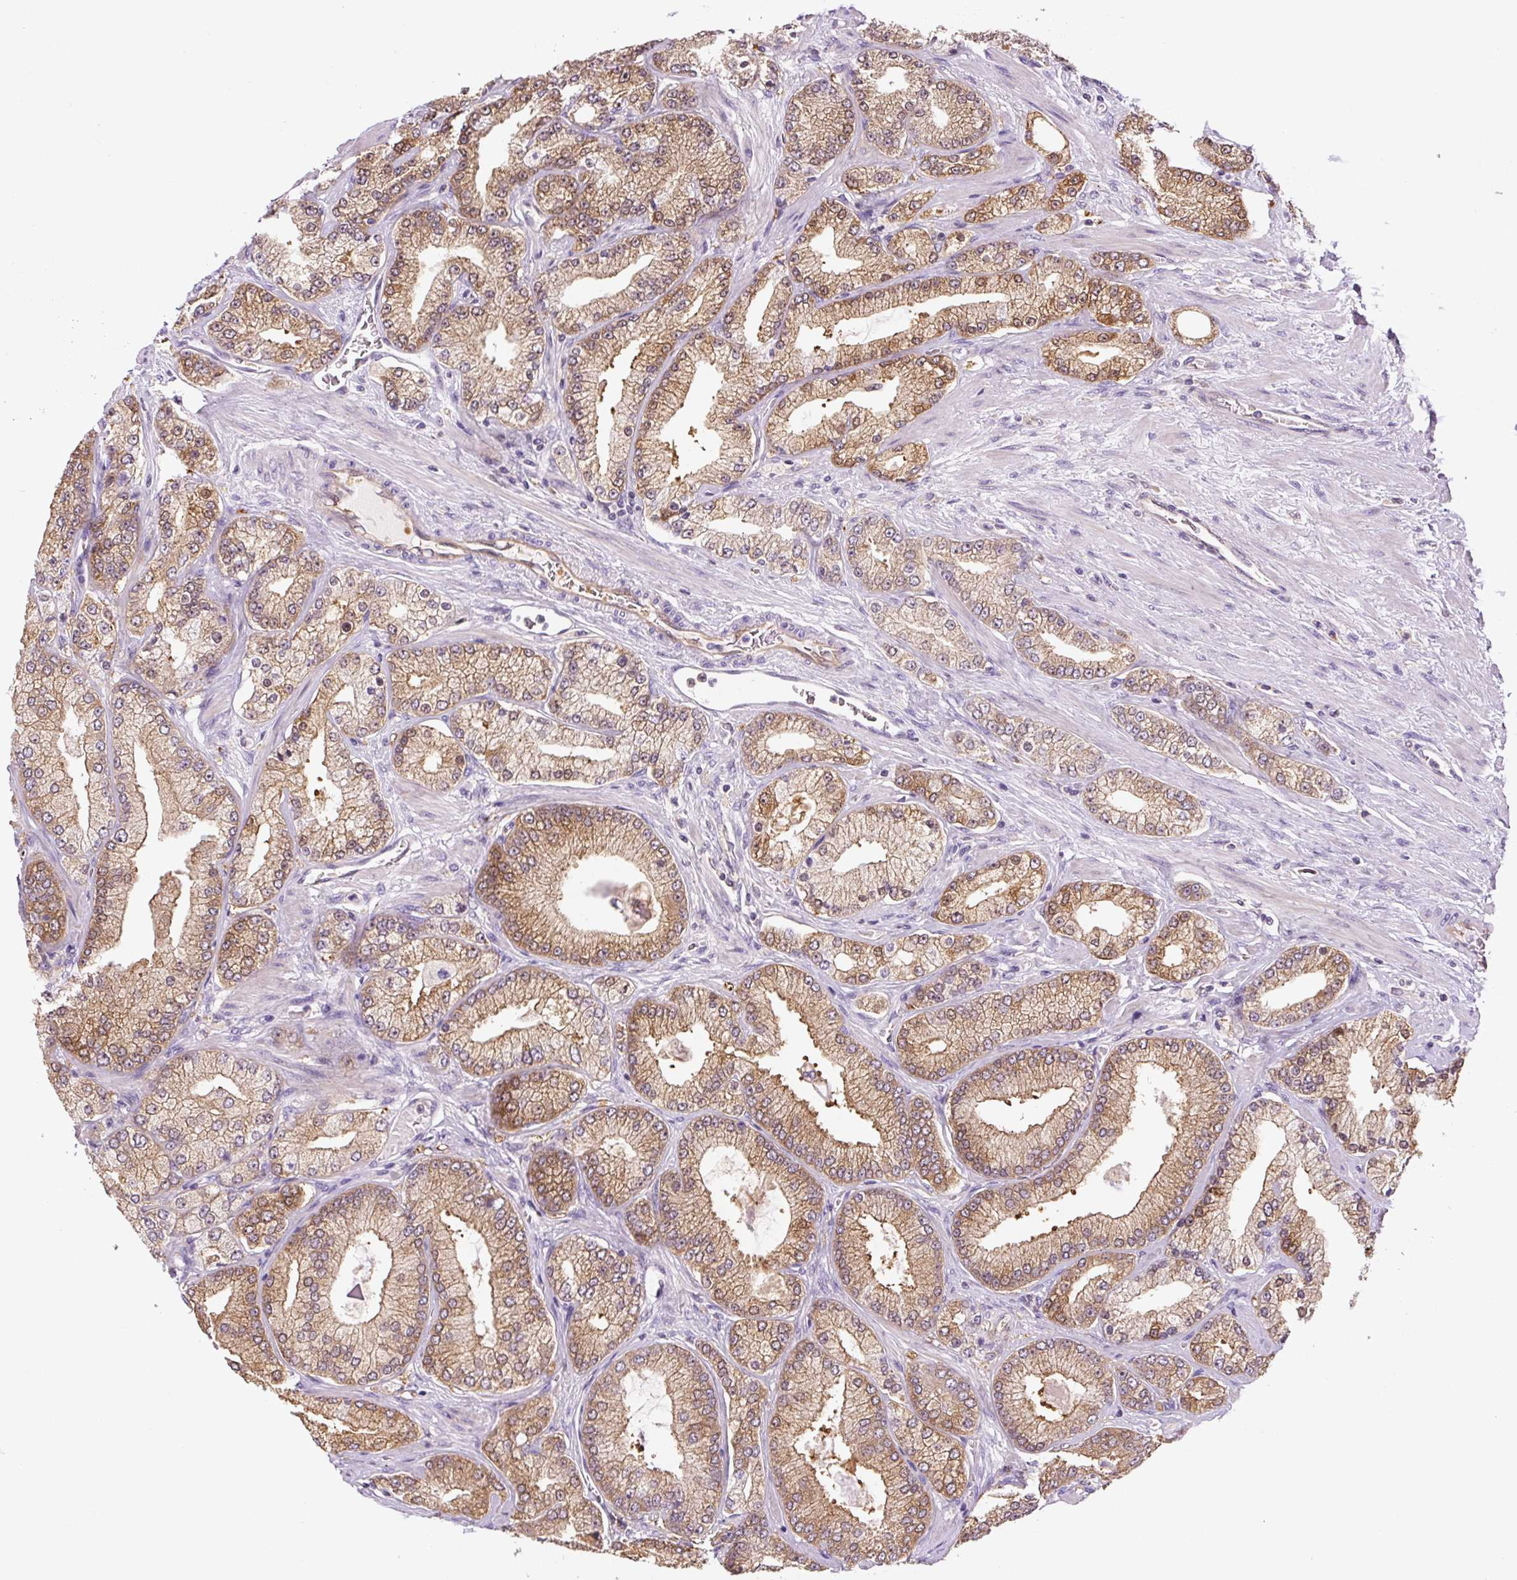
{"staining": {"intensity": "moderate", "quantity": ">75%", "location": "cytoplasmic/membranous"}, "tissue": "prostate cancer", "cell_type": "Tumor cells", "image_type": "cancer", "snomed": [{"axis": "morphology", "description": "Adenocarcinoma, High grade"}, {"axis": "topography", "description": "Prostate"}], "caption": "High-magnification brightfield microscopy of high-grade adenocarcinoma (prostate) stained with DAB (3,3'-diaminobenzidine) (brown) and counterstained with hematoxylin (blue). tumor cells exhibit moderate cytoplasmic/membranous positivity is appreciated in about>75% of cells.", "gene": "SPSB2", "patient": {"sex": "male", "age": 68}}